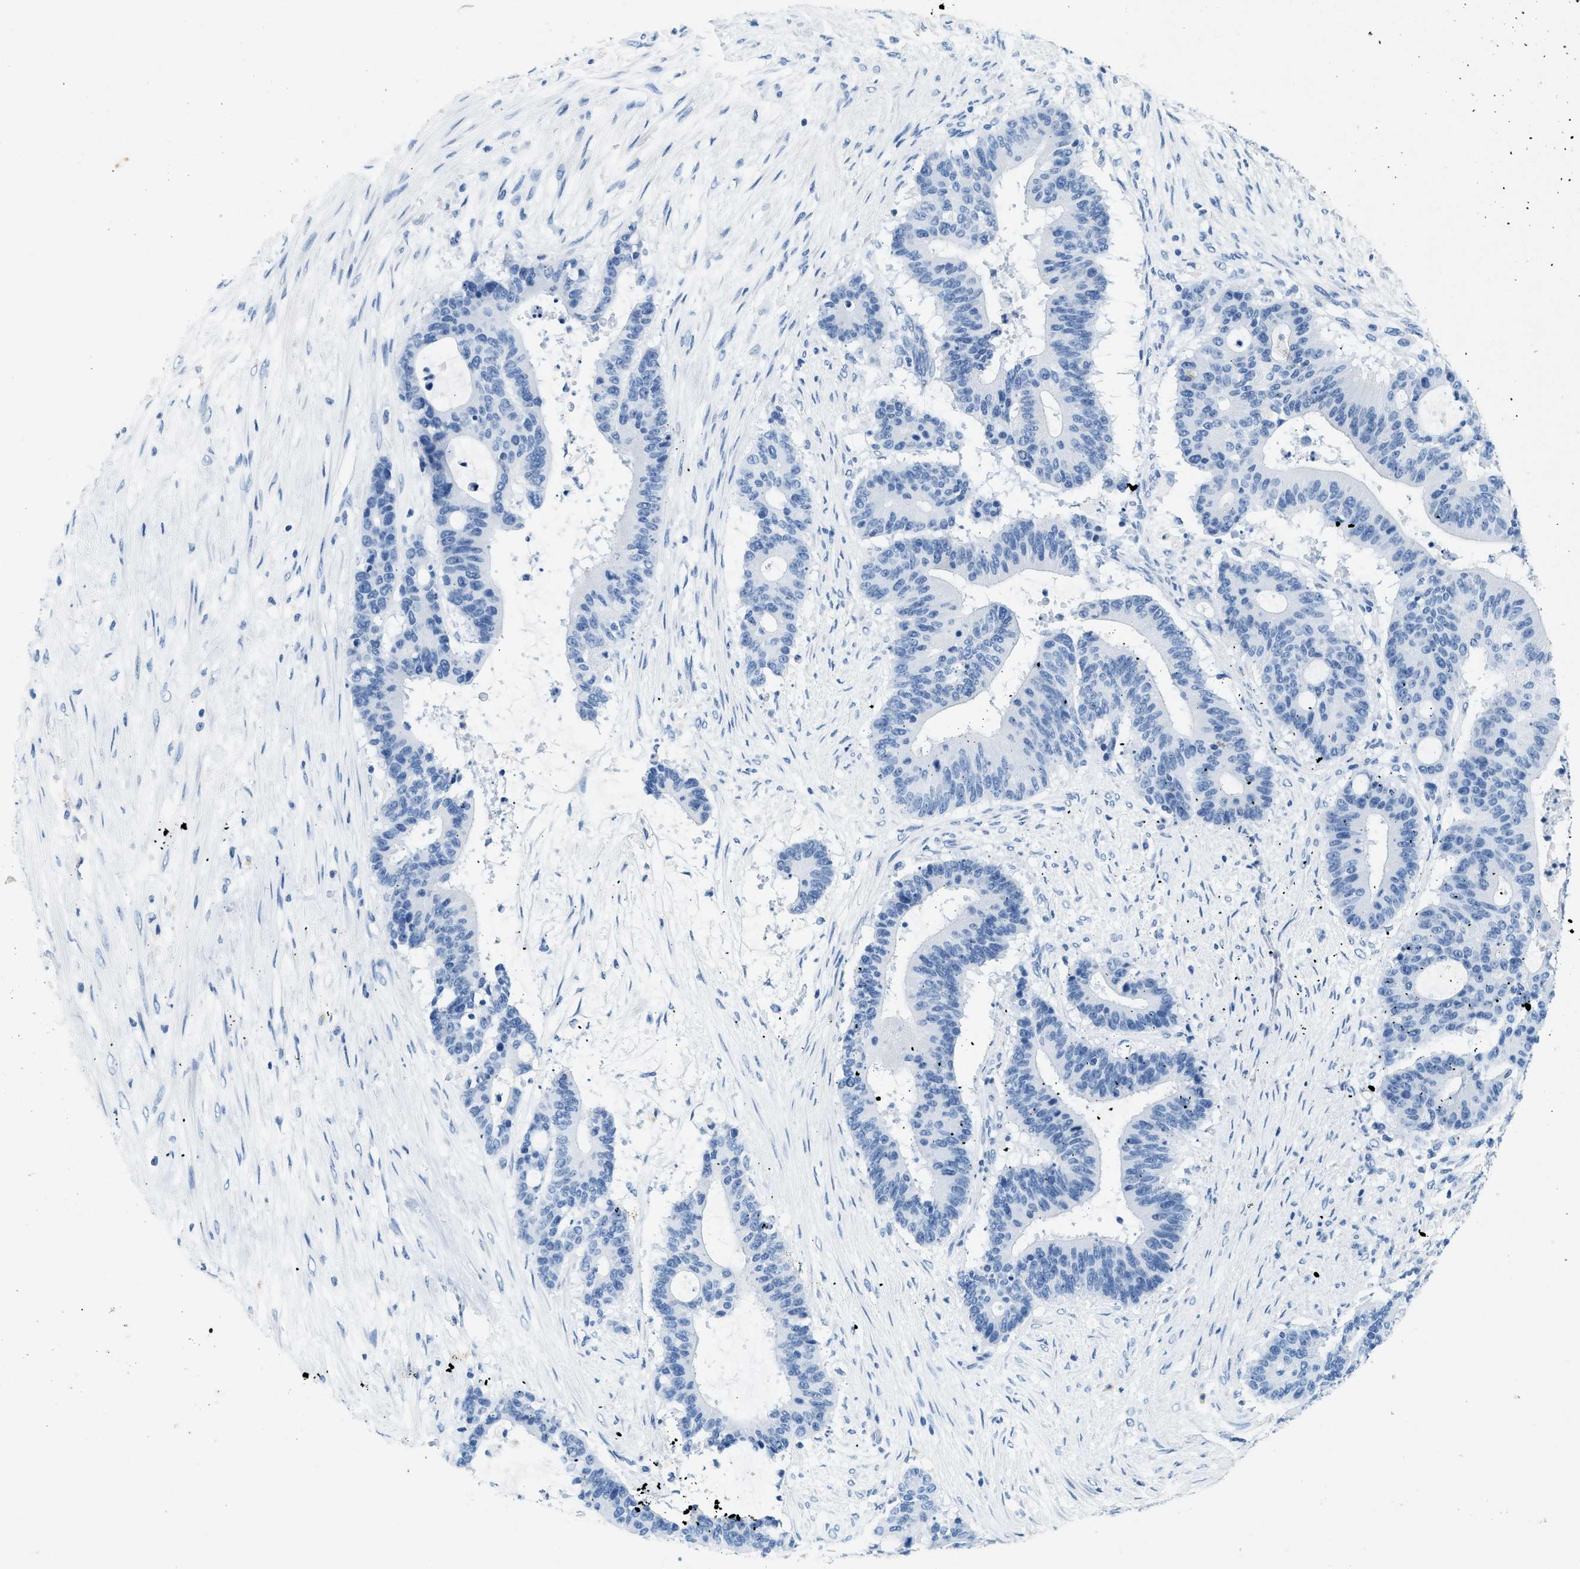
{"staining": {"intensity": "negative", "quantity": "none", "location": "none"}, "tissue": "liver cancer", "cell_type": "Tumor cells", "image_type": "cancer", "snomed": [{"axis": "morphology", "description": "Cholangiocarcinoma"}, {"axis": "topography", "description": "Liver"}], "caption": "Tumor cells show no significant positivity in liver cancer.", "gene": "HHATL", "patient": {"sex": "female", "age": 73}}